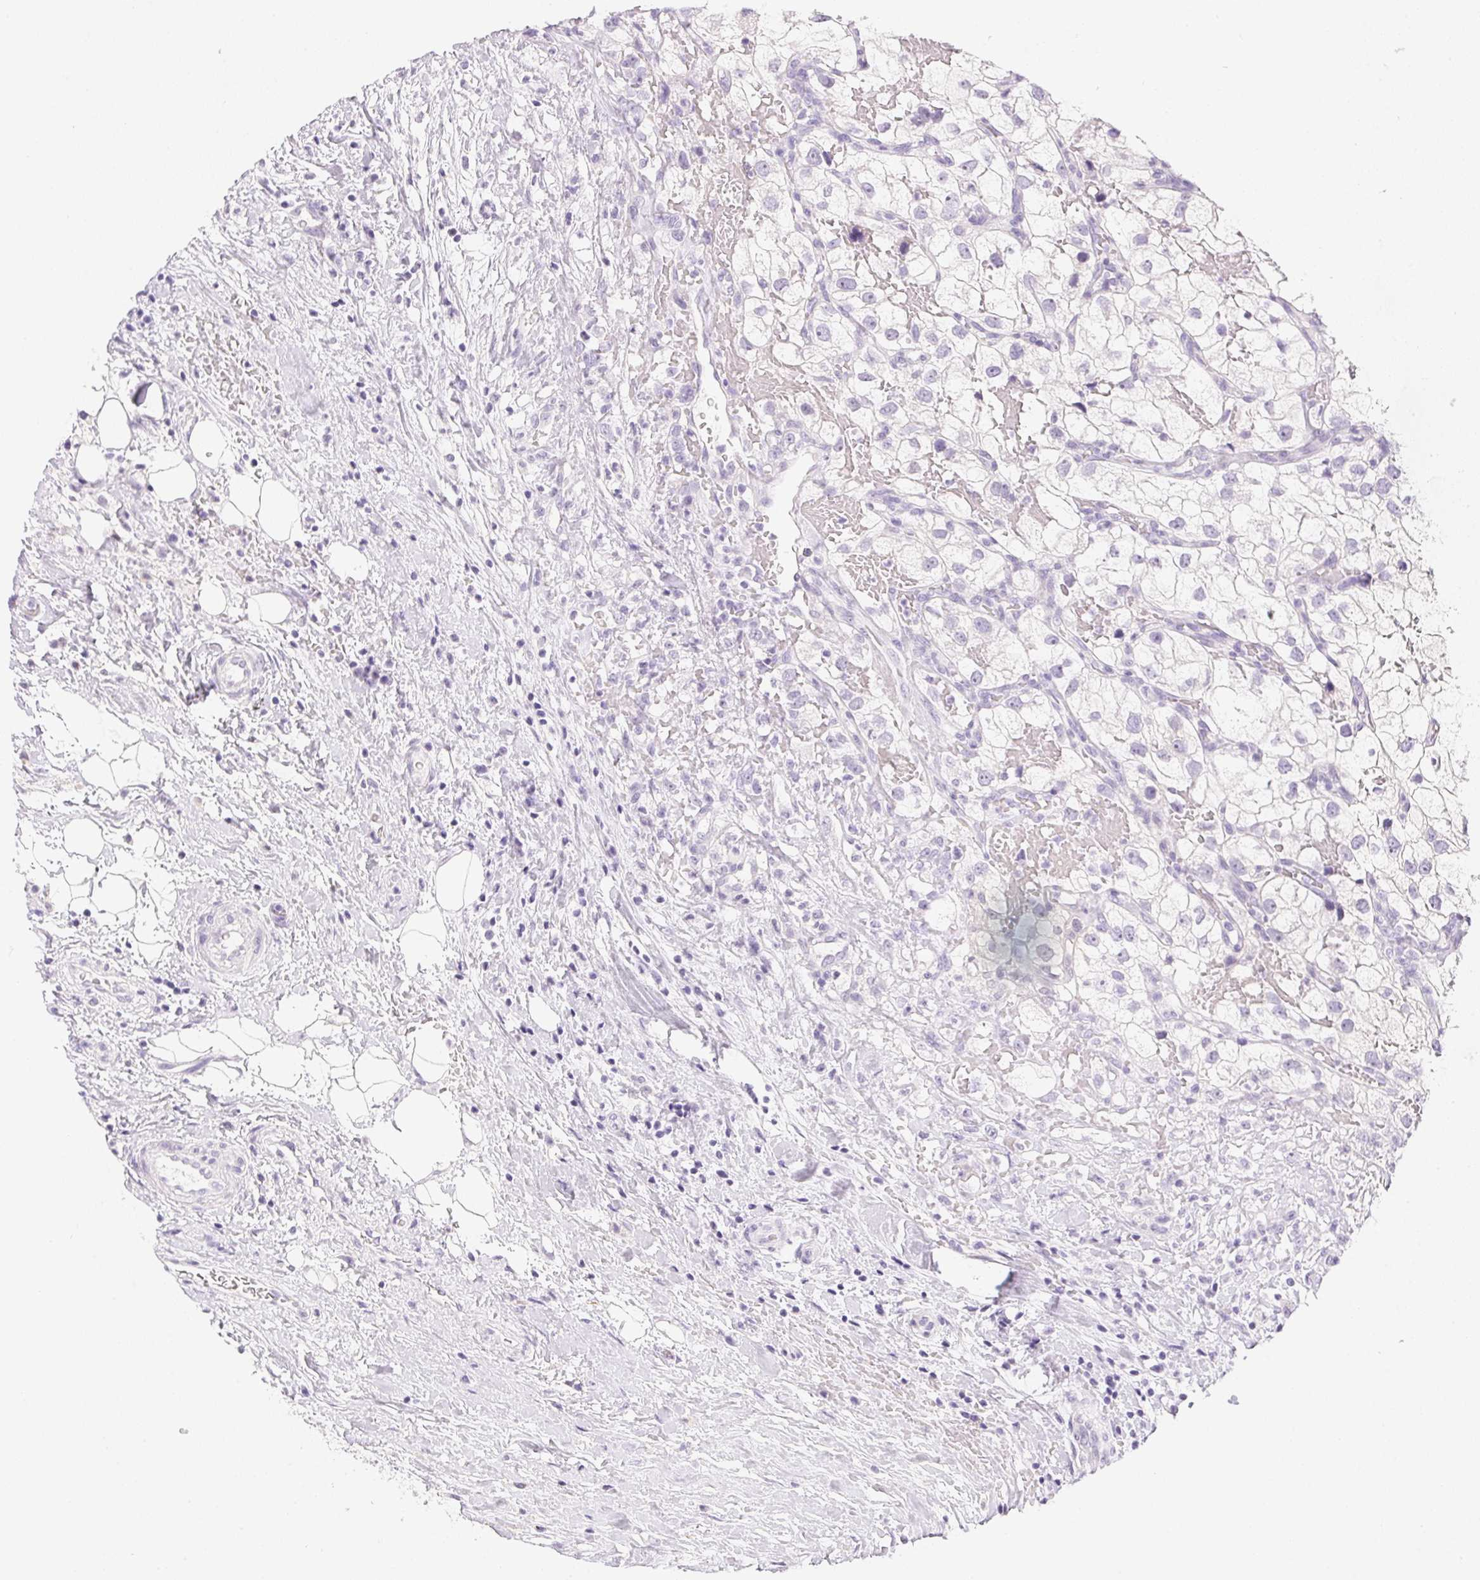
{"staining": {"intensity": "negative", "quantity": "none", "location": "none"}, "tissue": "renal cancer", "cell_type": "Tumor cells", "image_type": "cancer", "snomed": [{"axis": "morphology", "description": "Adenocarcinoma, NOS"}, {"axis": "topography", "description": "Kidney"}], "caption": "Renal adenocarcinoma was stained to show a protein in brown. There is no significant positivity in tumor cells.", "gene": "PPY", "patient": {"sex": "male", "age": 59}}